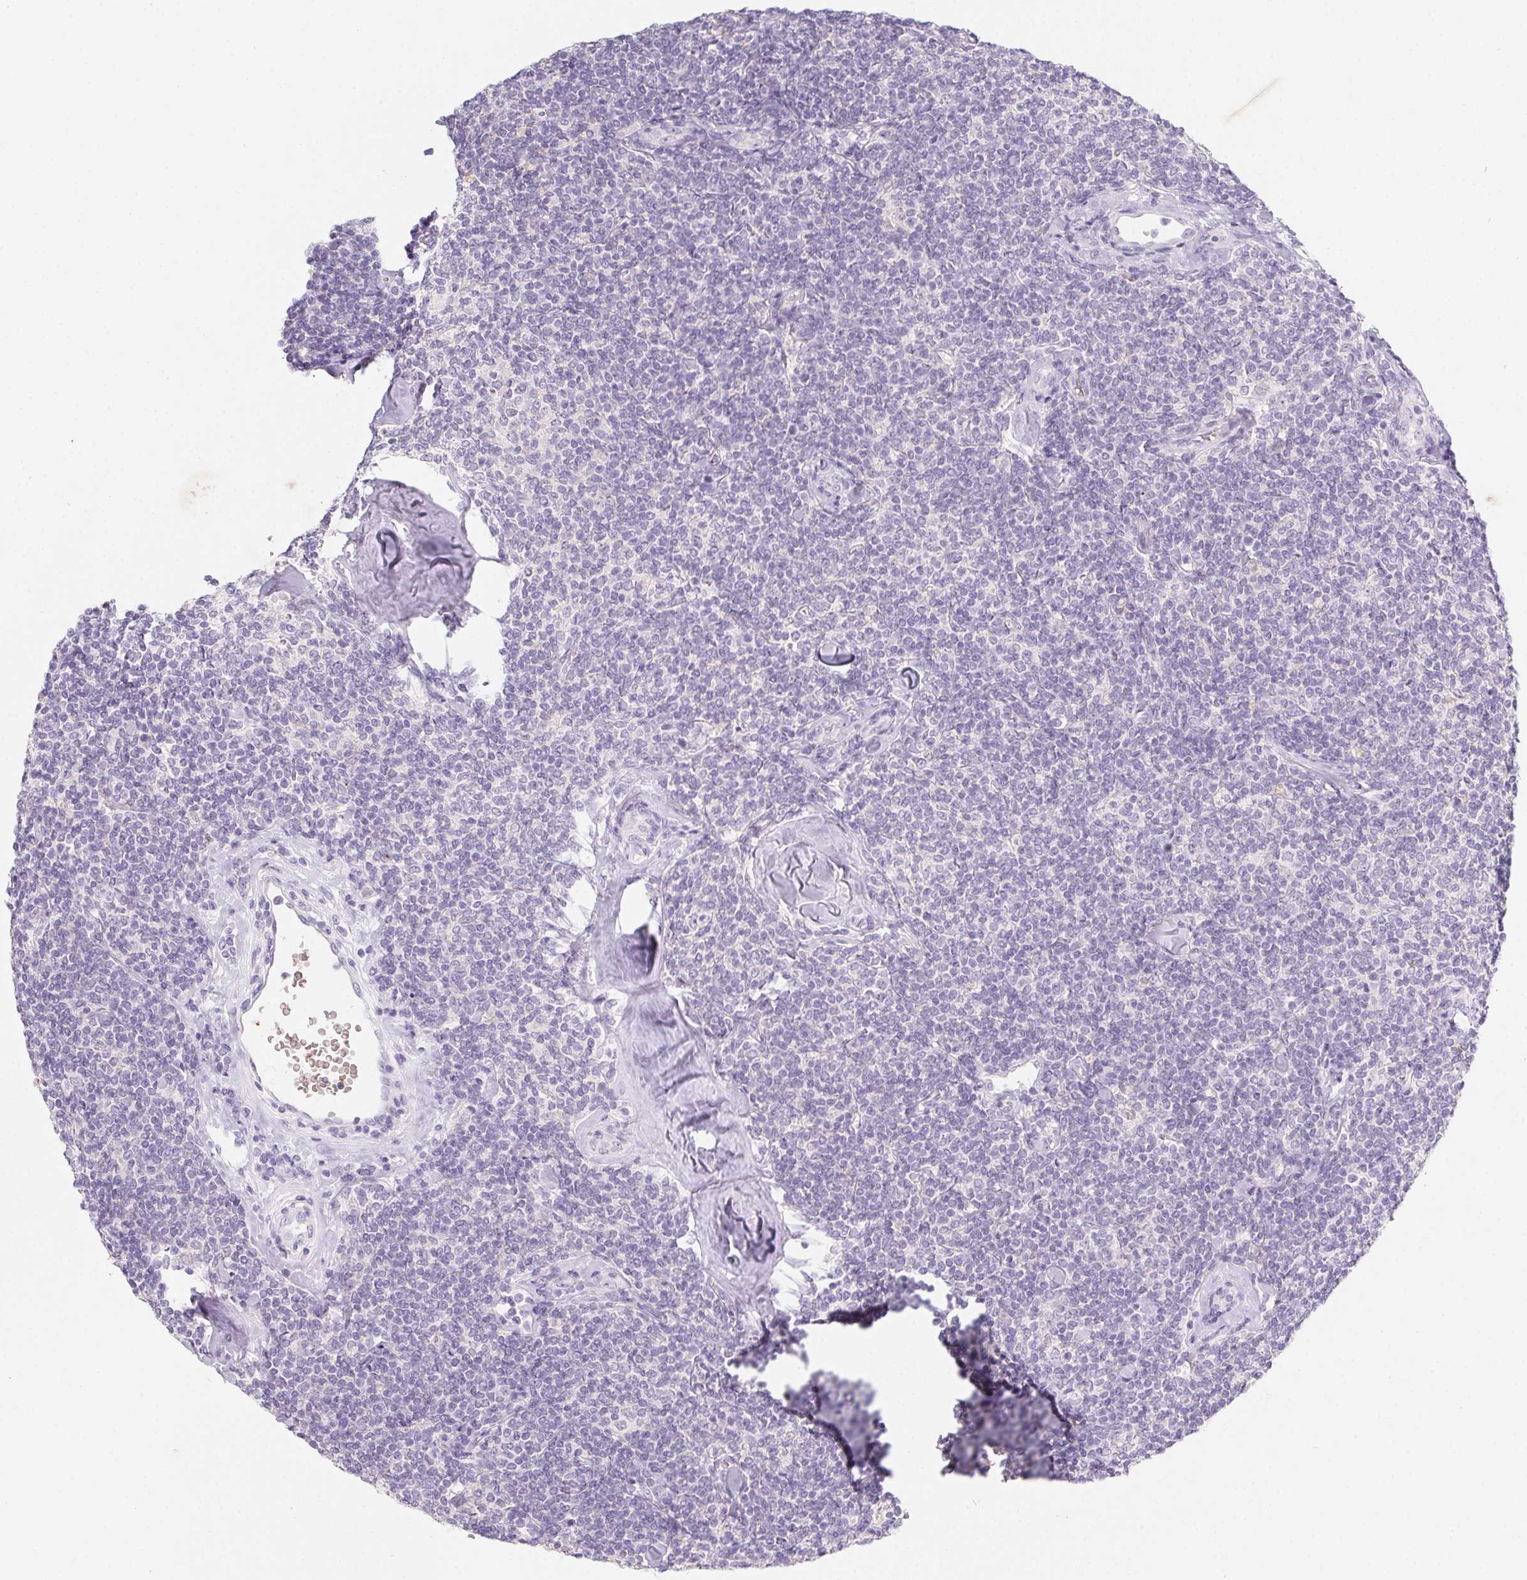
{"staining": {"intensity": "negative", "quantity": "none", "location": "none"}, "tissue": "lymphoma", "cell_type": "Tumor cells", "image_type": "cancer", "snomed": [{"axis": "morphology", "description": "Malignant lymphoma, non-Hodgkin's type, Low grade"}, {"axis": "topography", "description": "Lymph node"}], "caption": "A high-resolution micrograph shows immunohistochemistry staining of lymphoma, which demonstrates no significant staining in tumor cells. (DAB immunohistochemistry visualized using brightfield microscopy, high magnification).", "gene": "DCD", "patient": {"sex": "female", "age": 56}}